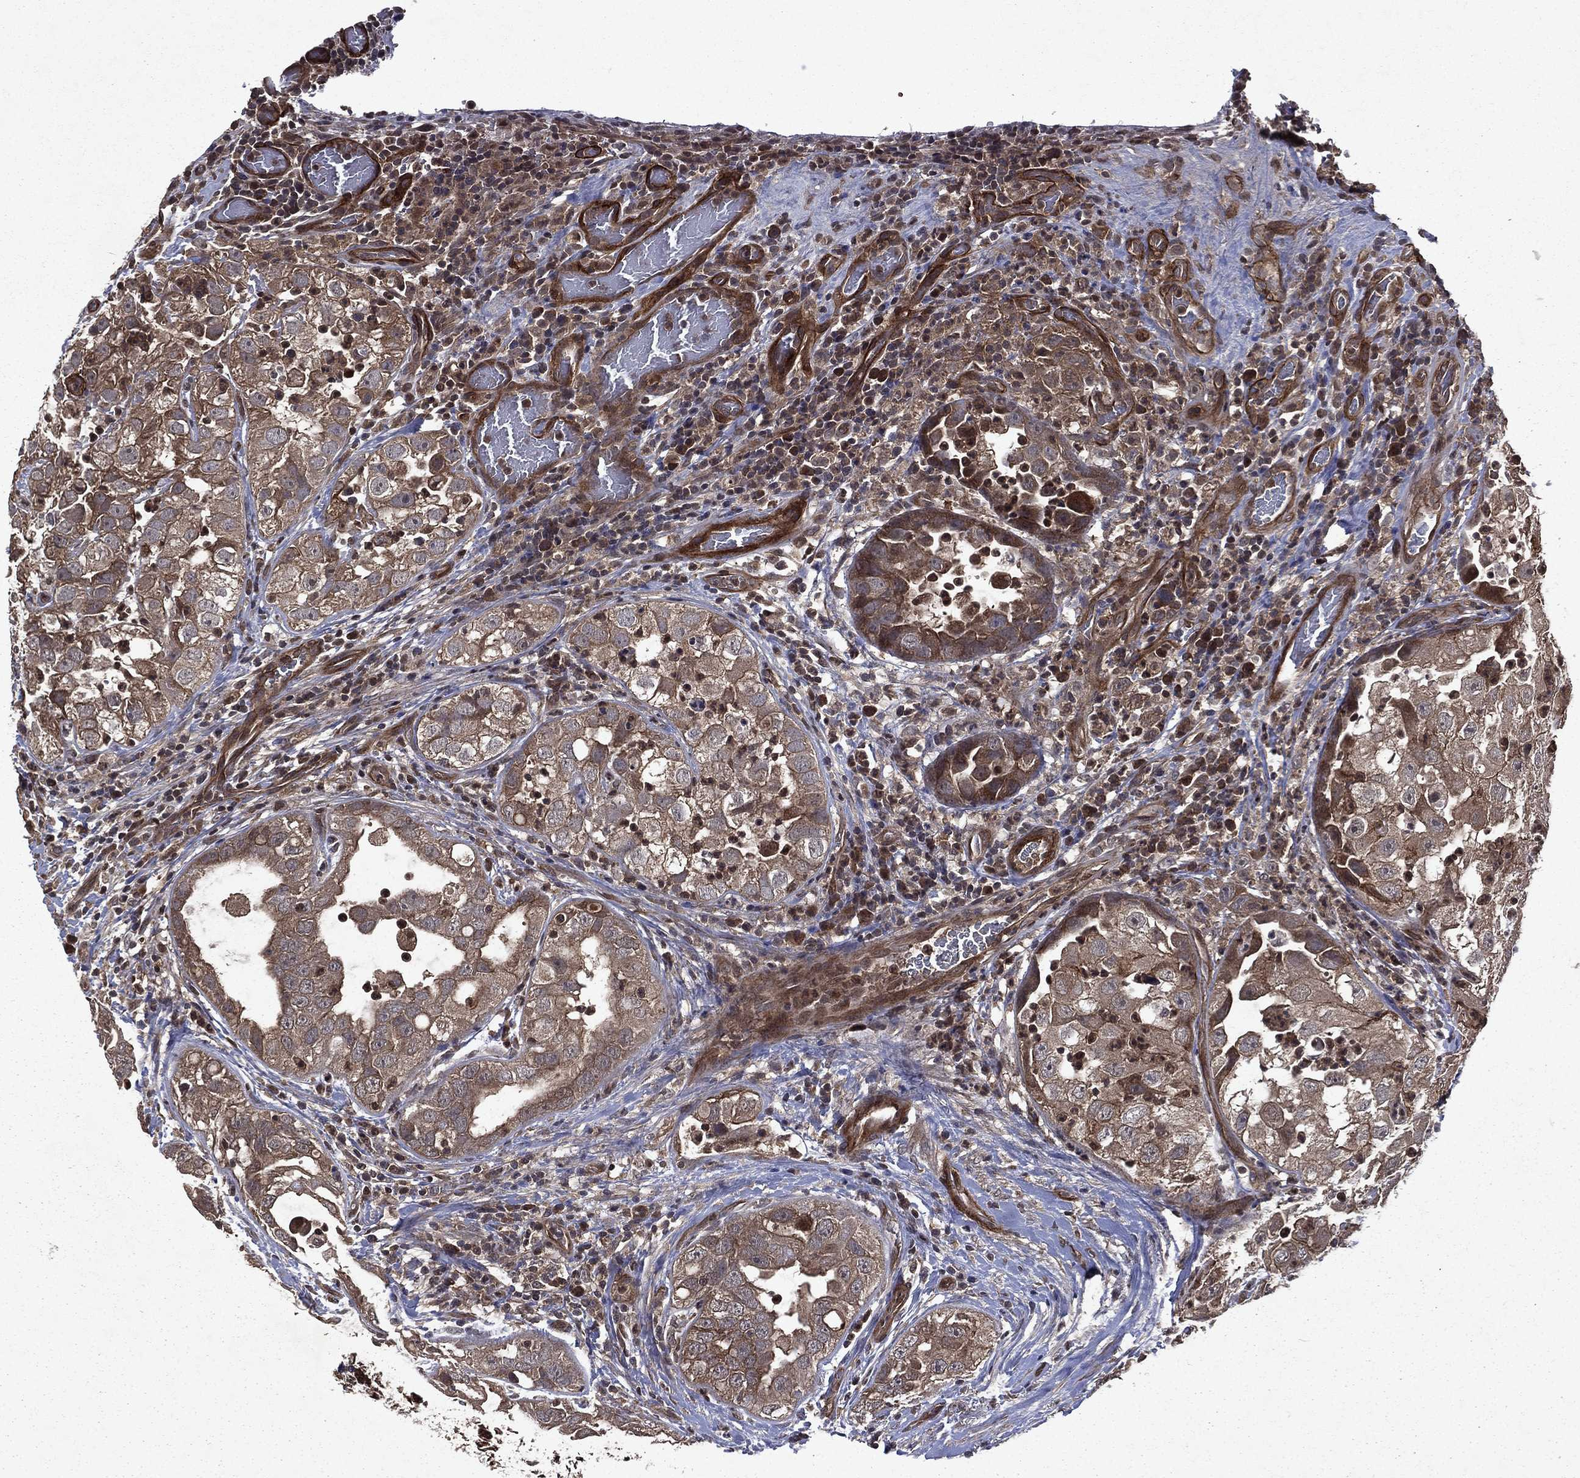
{"staining": {"intensity": "moderate", "quantity": "<25%", "location": "cytoplasmic/membranous"}, "tissue": "urothelial cancer", "cell_type": "Tumor cells", "image_type": "cancer", "snomed": [{"axis": "morphology", "description": "Urothelial carcinoma, High grade"}, {"axis": "topography", "description": "Urinary bladder"}], "caption": "Protein staining shows moderate cytoplasmic/membranous positivity in about <25% of tumor cells in urothelial cancer.", "gene": "FGD1", "patient": {"sex": "female", "age": 41}}